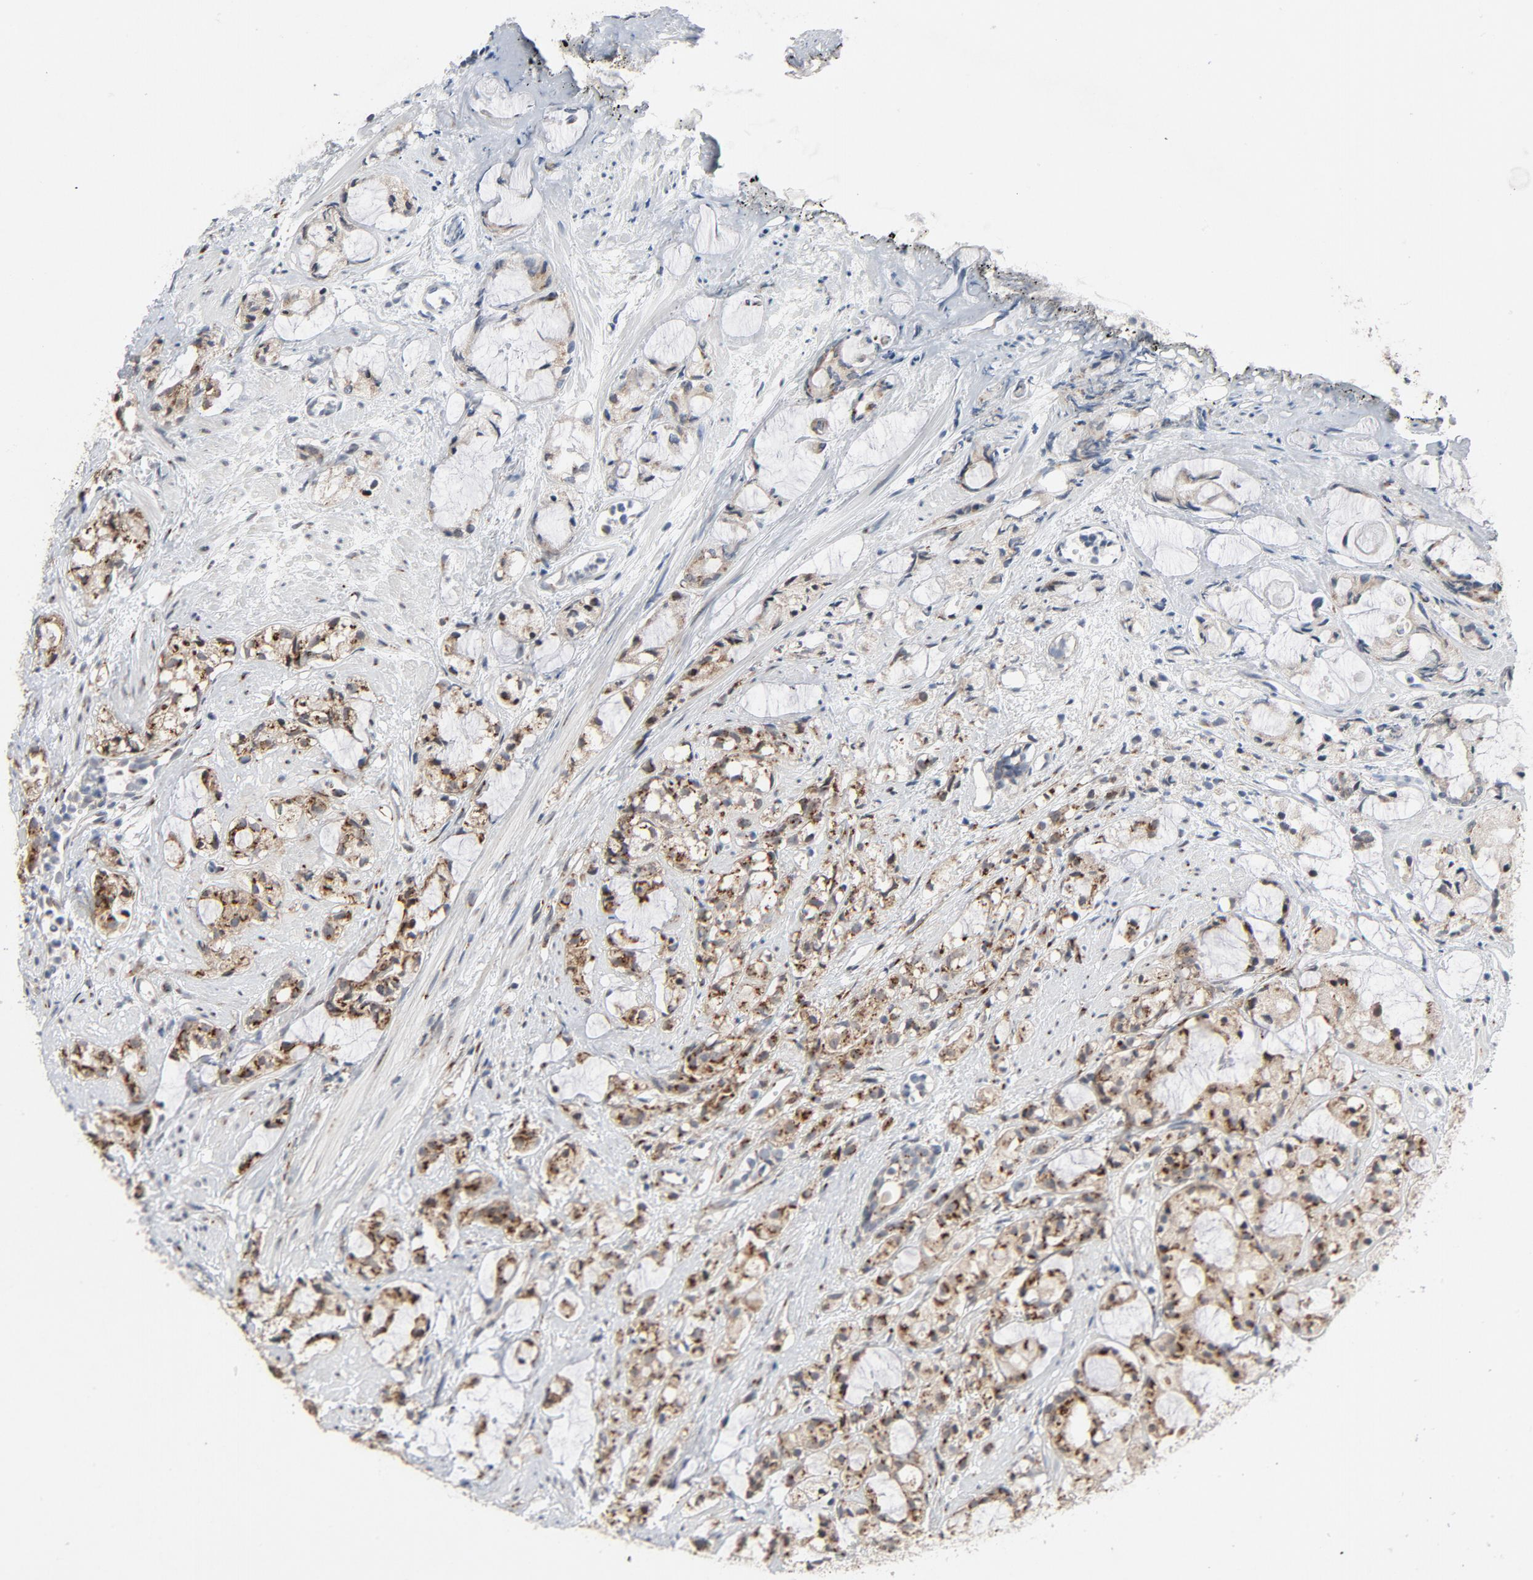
{"staining": {"intensity": "weak", "quantity": "25%-75%", "location": "cytoplasmic/membranous"}, "tissue": "prostate cancer", "cell_type": "Tumor cells", "image_type": "cancer", "snomed": [{"axis": "morphology", "description": "Adenocarcinoma, High grade"}, {"axis": "topography", "description": "Prostate"}], "caption": "IHC micrograph of neoplastic tissue: prostate high-grade adenocarcinoma stained using immunohistochemistry (IHC) displays low levels of weak protein expression localized specifically in the cytoplasmic/membranous of tumor cells, appearing as a cytoplasmic/membranous brown color.", "gene": "RPL12", "patient": {"sex": "male", "age": 85}}